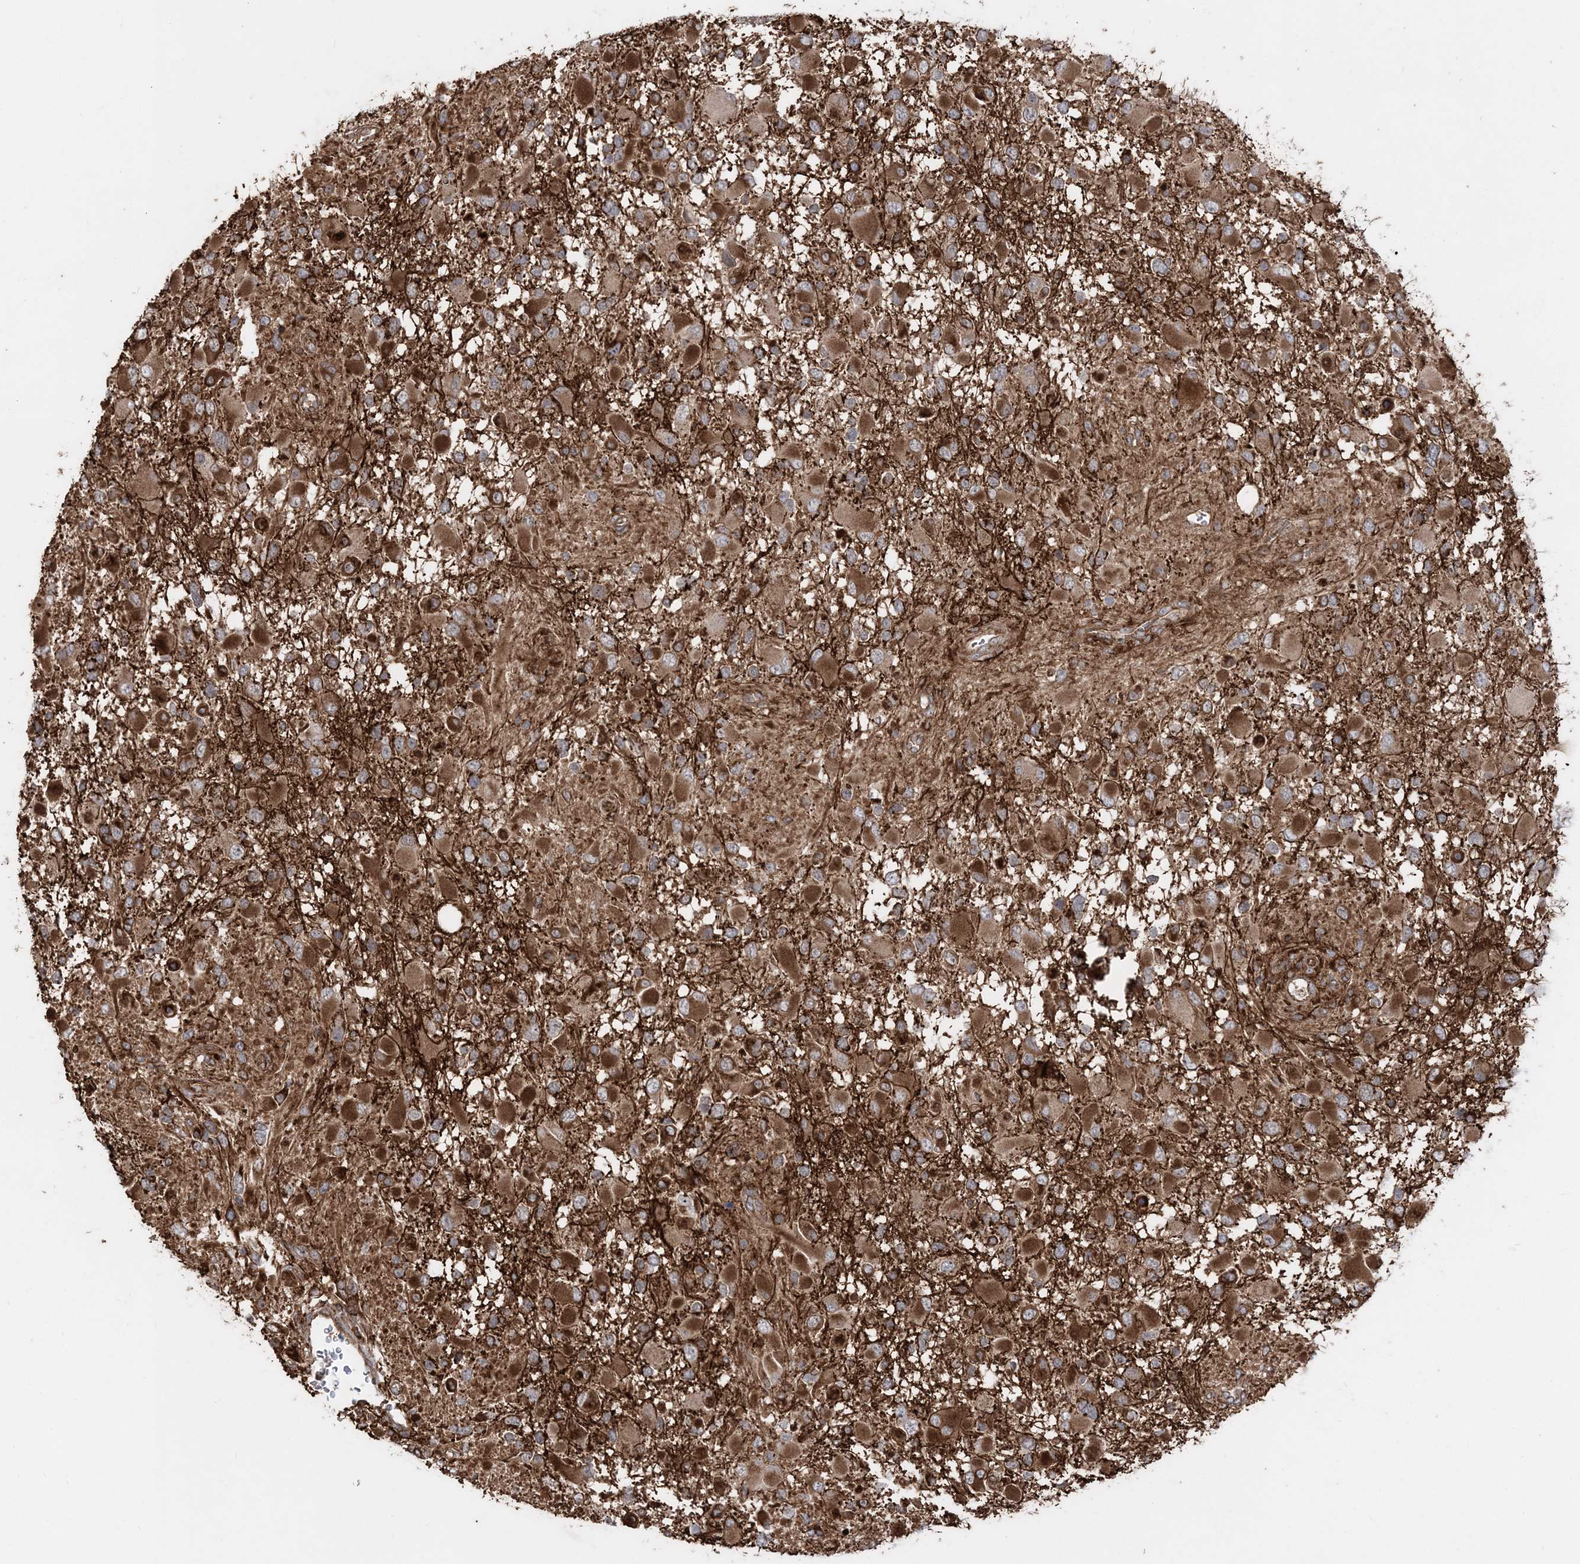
{"staining": {"intensity": "strong", "quantity": ">75%", "location": "cytoplasmic/membranous"}, "tissue": "glioma", "cell_type": "Tumor cells", "image_type": "cancer", "snomed": [{"axis": "morphology", "description": "Glioma, malignant, High grade"}, {"axis": "topography", "description": "Brain"}], "caption": "Malignant glioma (high-grade) stained for a protein shows strong cytoplasmic/membranous positivity in tumor cells.", "gene": "LRPPRC", "patient": {"sex": "male", "age": 53}}